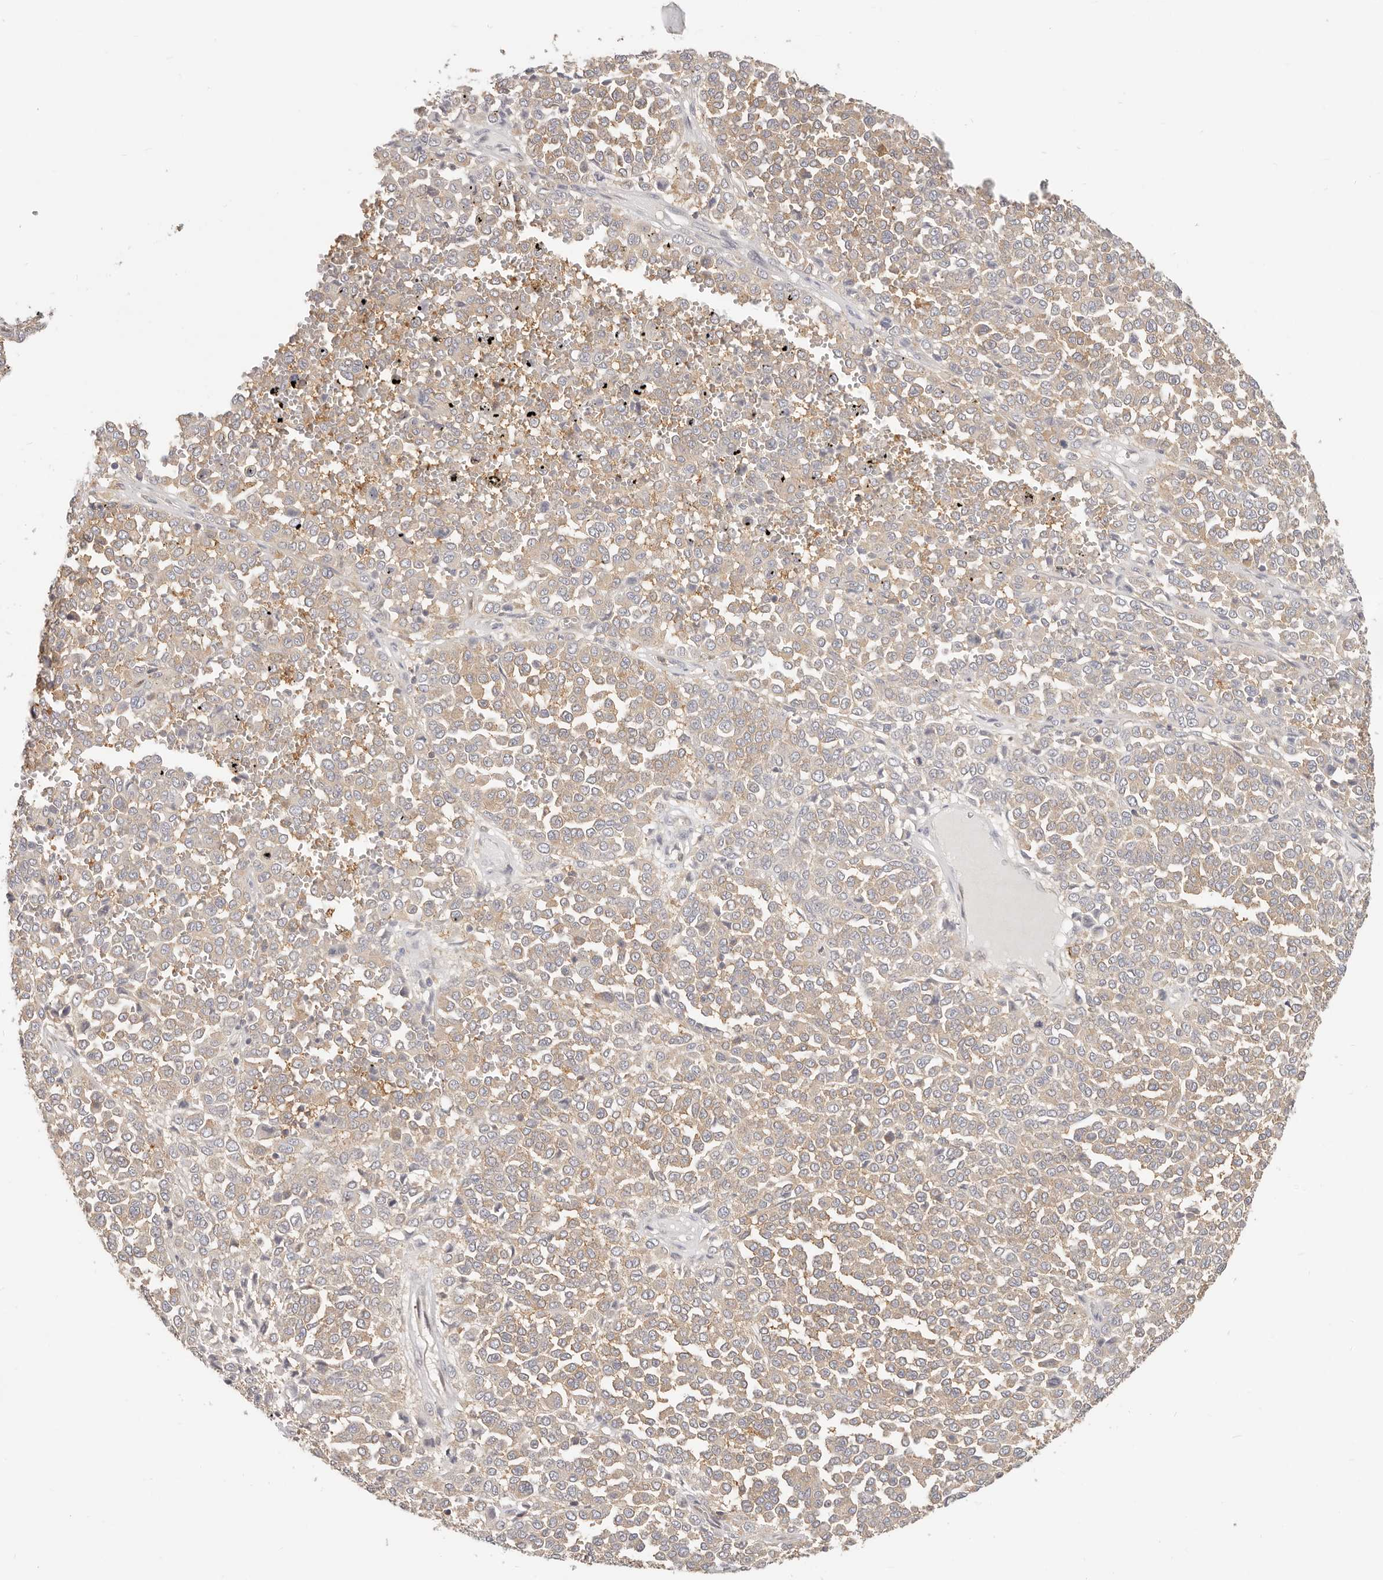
{"staining": {"intensity": "weak", "quantity": ">75%", "location": "cytoplasmic/membranous"}, "tissue": "melanoma", "cell_type": "Tumor cells", "image_type": "cancer", "snomed": [{"axis": "morphology", "description": "Malignant melanoma, Metastatic site"}, {"axis": "topography", "description": "Pancreas"}], "caption": "A micrograph of human melanoma stained for a protein reveals weak cytoplasmic/membranous brown staining in tumor cells. Nuclei are stained in blue.", "gene": "DTNBP1", "patient": {"sex": "female", "age": 30}}